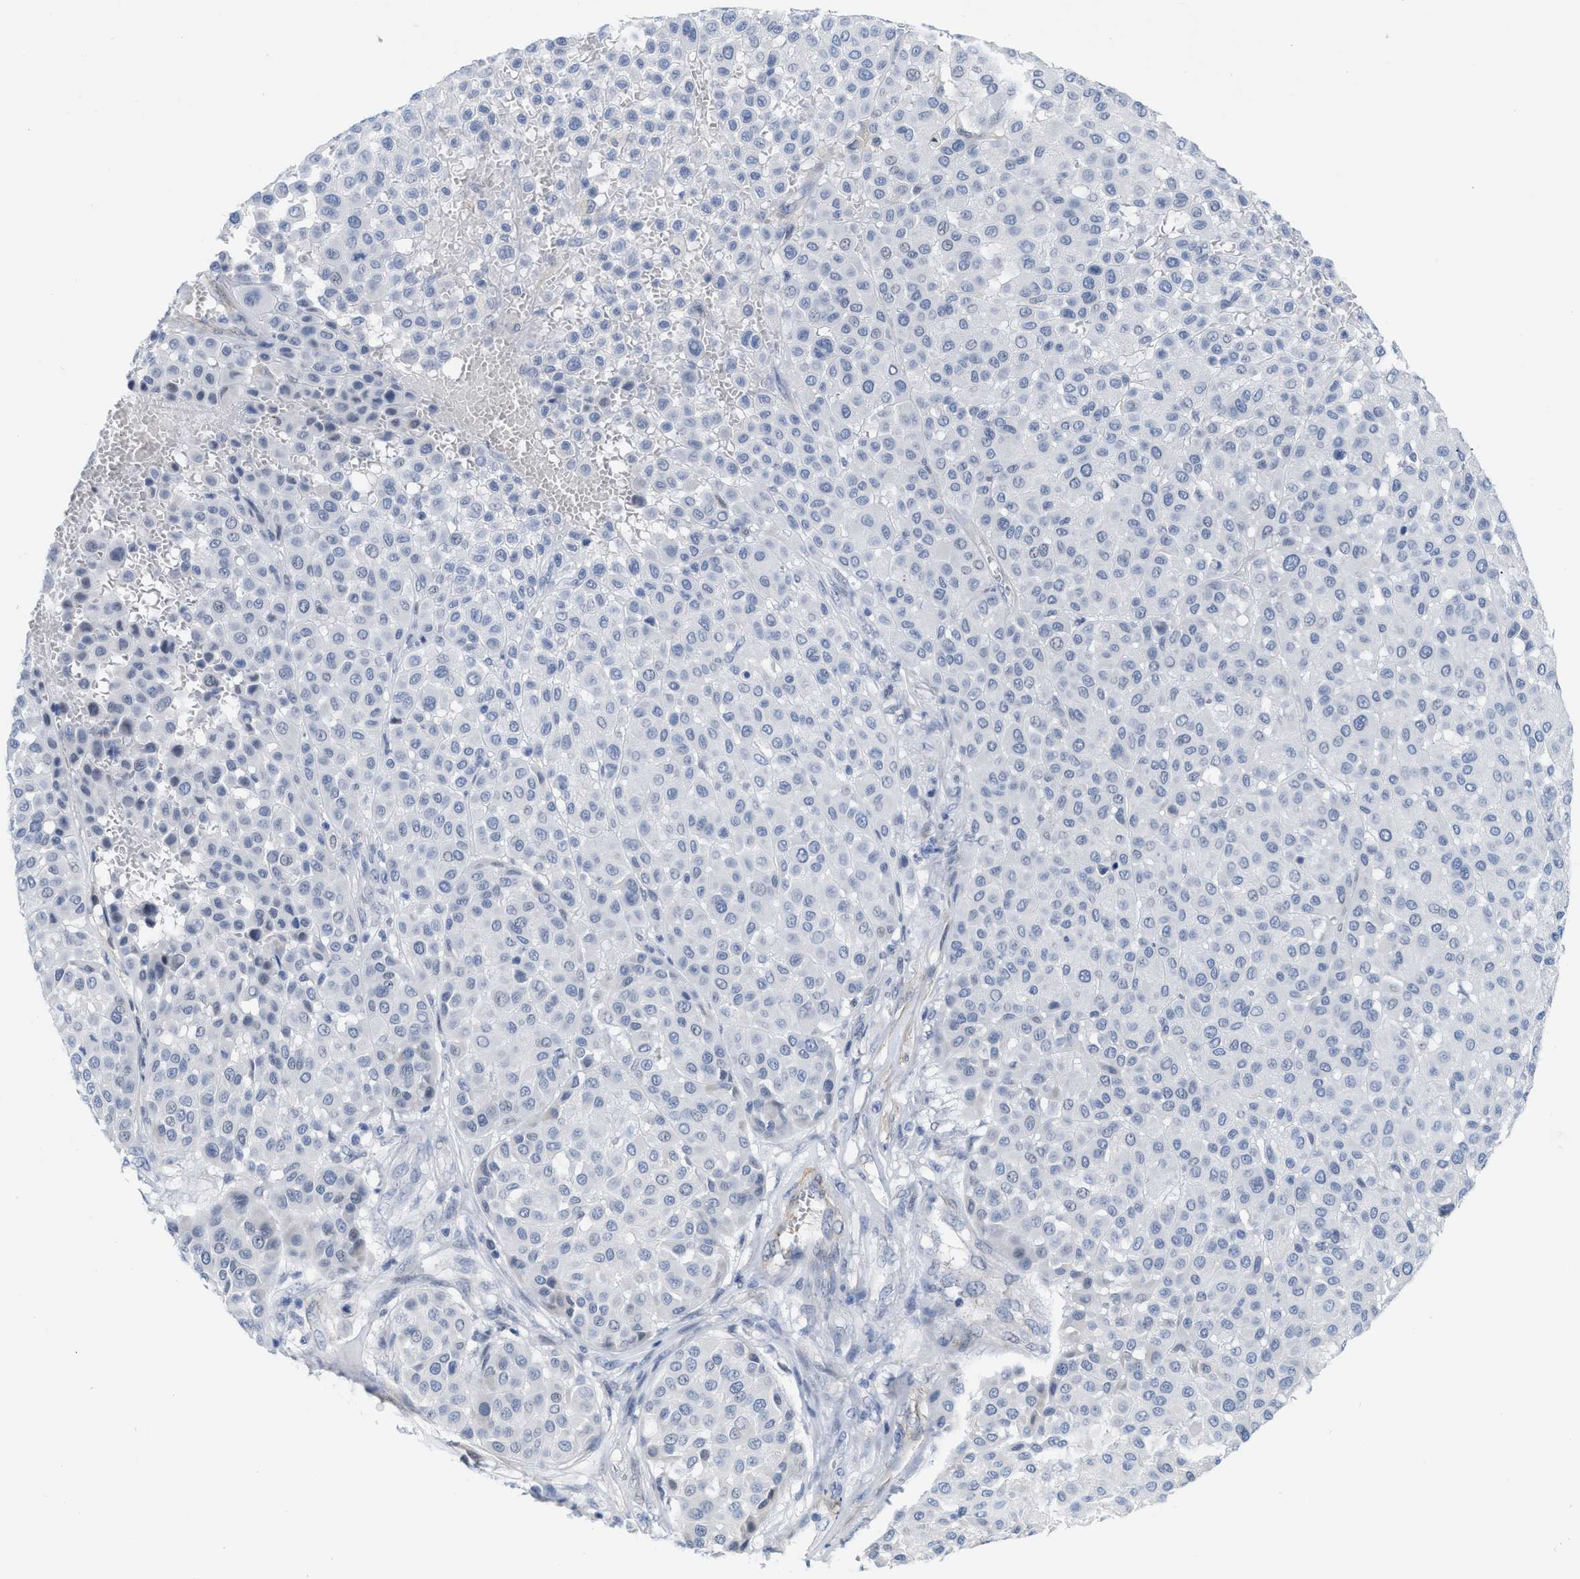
{"staining": {"intensity": "negative", "quantity": "none", "location": "none"}, "tissue": "melanoma", "cell_type": "Tumor cells", "image_type": "cancer", "snomed": [{"axis": "morphology", "description": "Malignant melanoma, Metastatic site"}, {"axis": "topography", "description": "Soft tissue"}], "caption": "DAB (3,3'-diaminobenzidine) immunohistochemical staining of human melanoma reveals no significant staining in tumor cells.", "gene": "TAGLN", "patient": {"sex": "male", "age": 41}}